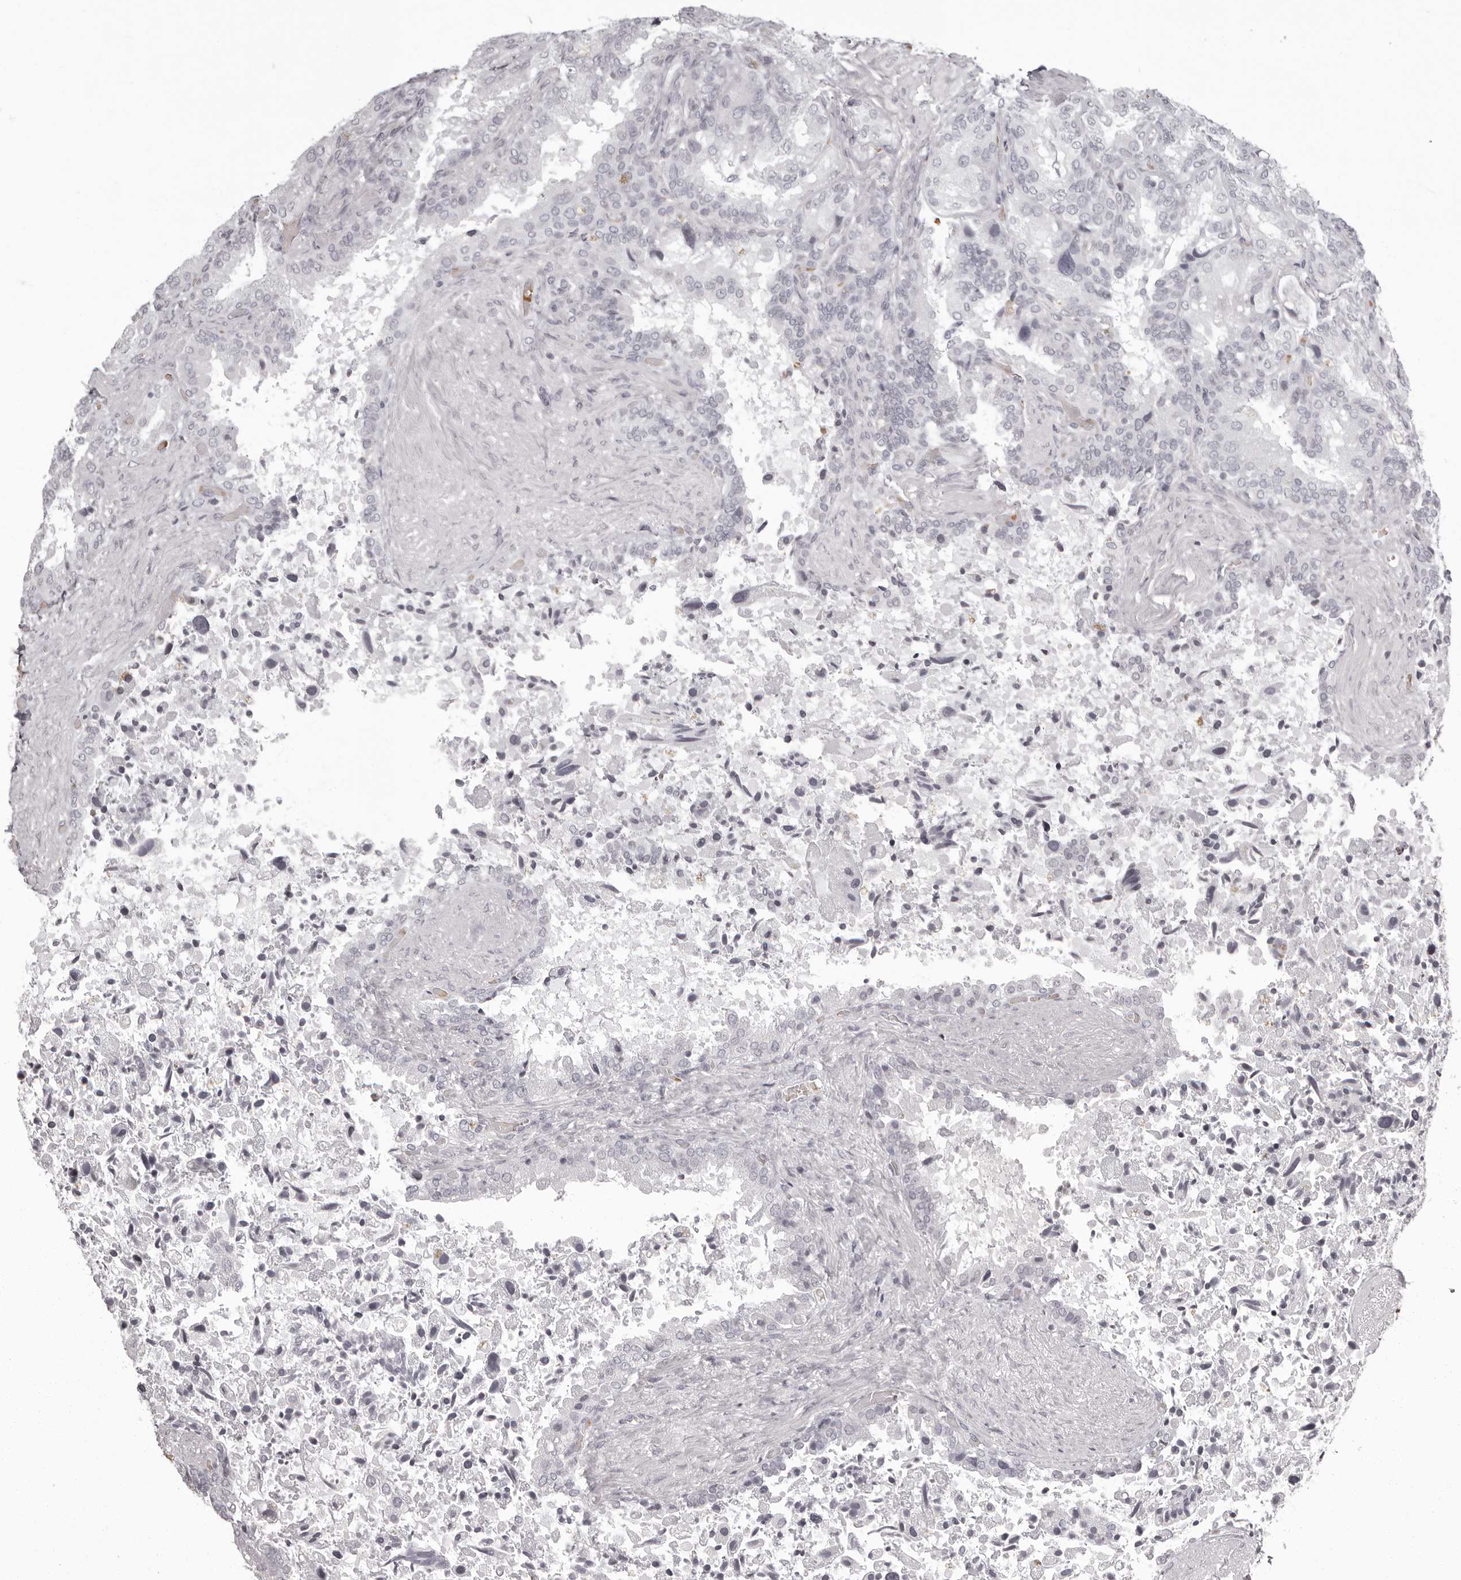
{"staining": {"intensity": "negative", "quantity": "none", "location": "none"}, "tissue": "seminal vesicle", "cell_type": "Glandular cells", "image_type": "normal", "snomed": [{"axis": "morphology", "description": "Normal tissue, NOS"}, {"axis": "topography", "description": "Seminal veicle"}, {"axis": "topography", "description": "Peripheral nerve tissue"}], "caption": "This is an immunohistochemistry (IHC) photomicrograph of unremarkable seminal vesicle. There is no staining in glandular cells.", "gene": "C8orf74", "patient": {"sex": "male", "age": 63}}